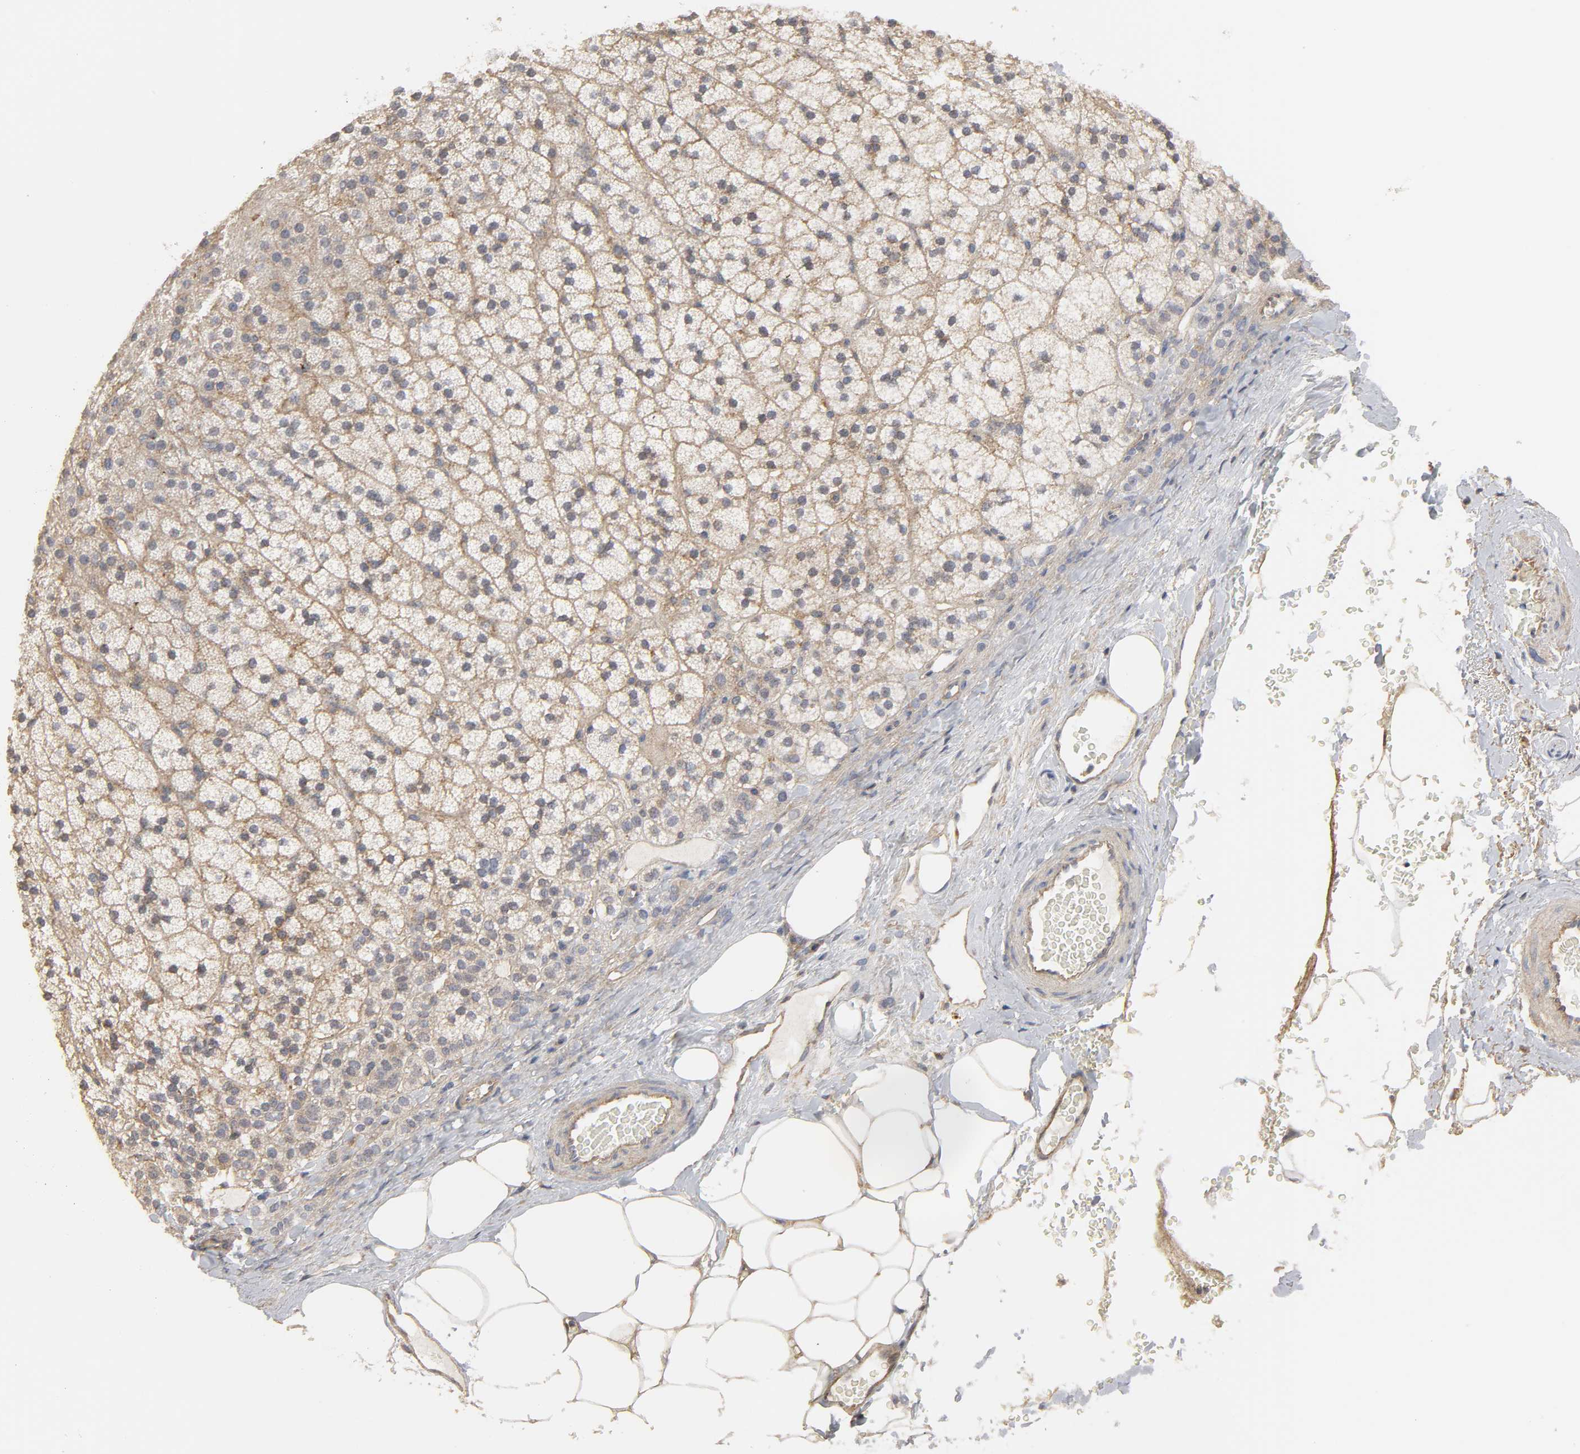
{"staining": {"intensity": "moderate", "quantity": ">75%", "location": "cytoplasmic/membranous"}, "tissue": "adrenal gland", "cell_type": "Glandular cells", "image_type": "normal", "snomed": [{"axis": "morphology", "description": "Normal tissue, NOS"}, {"axis": "topography", "description": "Adrenal gland"}], "caption": "Protein analysis of unremarkable adrenal gland exhibits moderate cytoplasmic/membranous positivity in about >75% of glandular cells.", "gene": "SH3GLB1", "patient": {"sex": "male", "age": 35}}